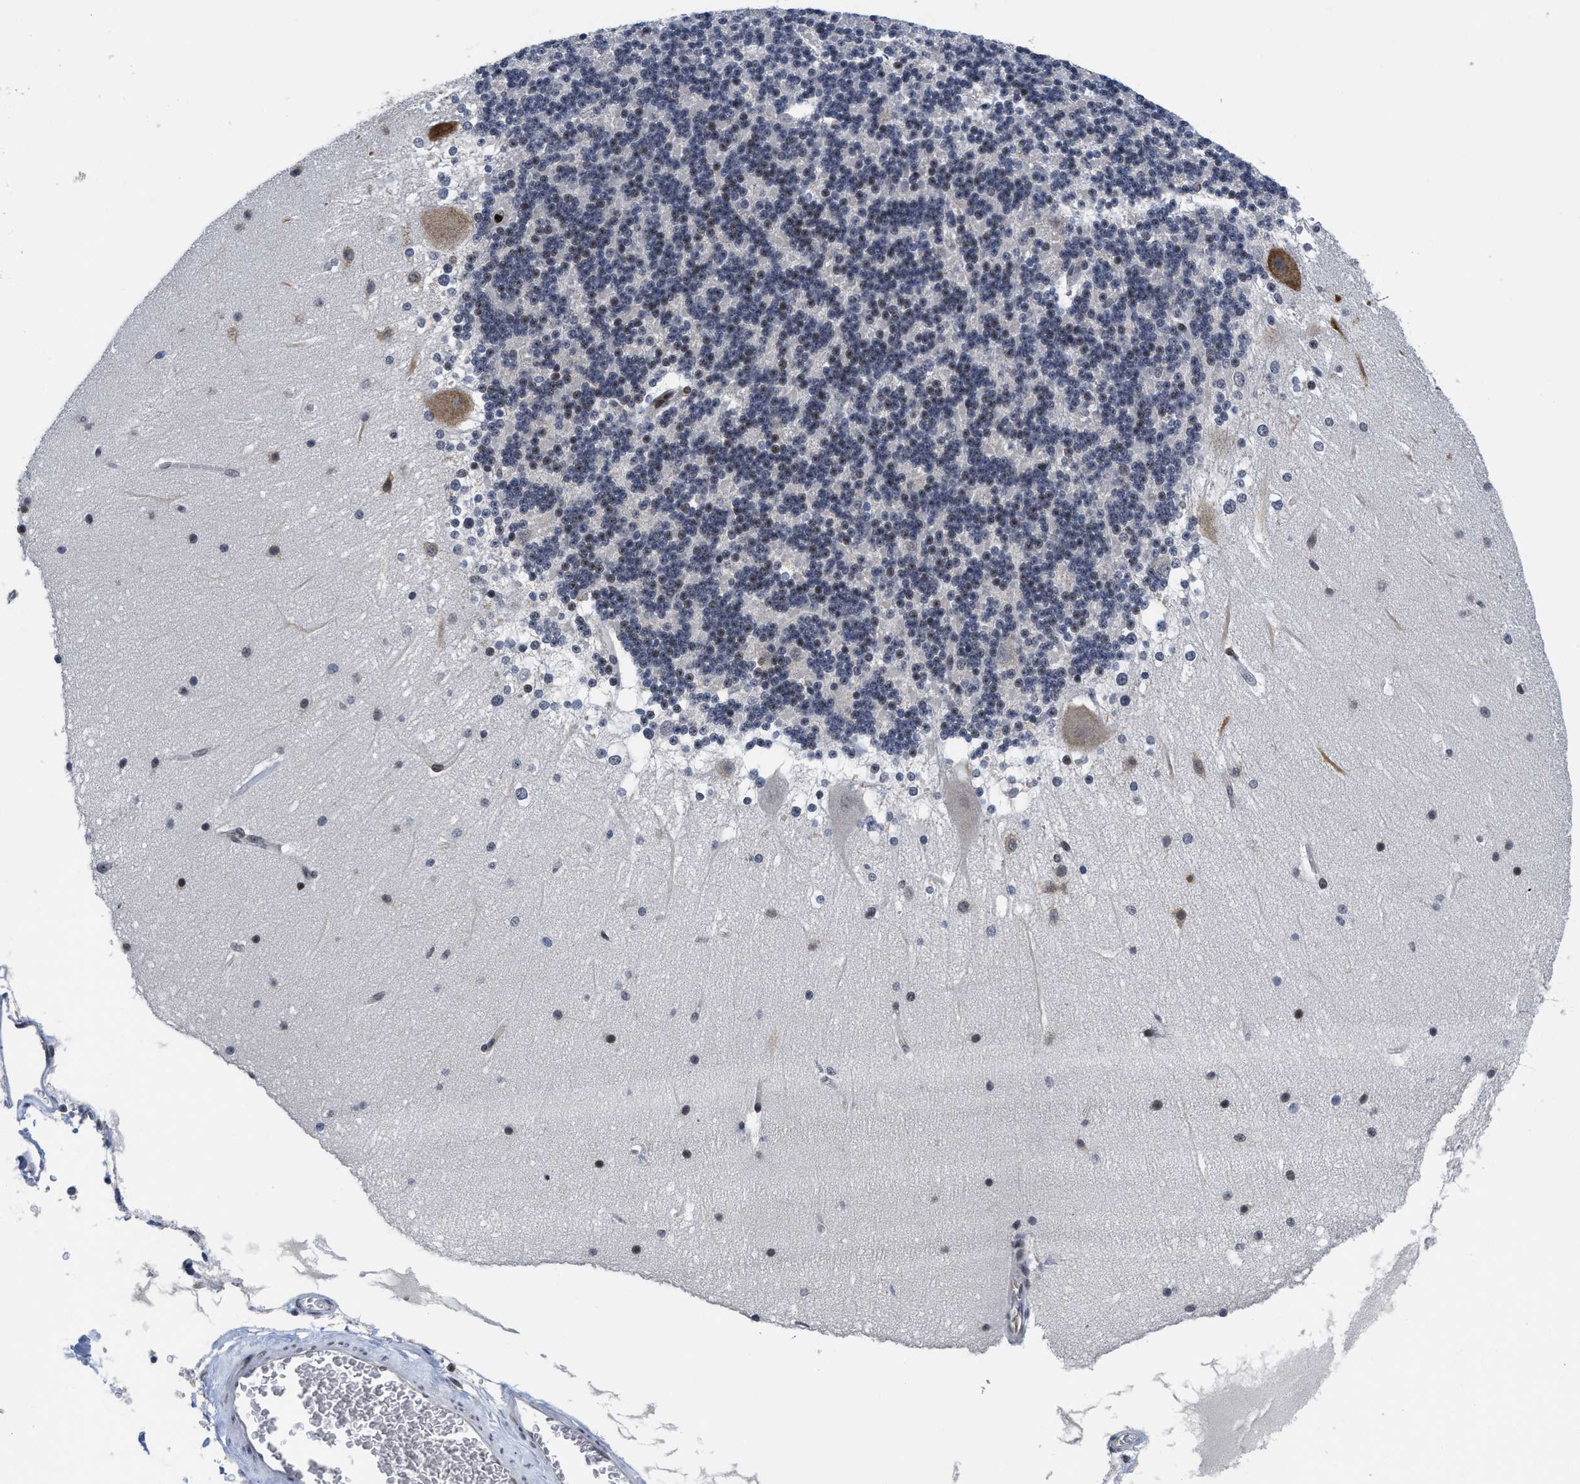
{"staining": {"intensity": "moderate", "quantity": "<25%", "location": "nuclear"}, "tissue": "cerebellum", "cell_type": "Cells in granular layer", "image_type": "normal", "snomed": [{"axis": "morphology", "description": "Normal tissue, NOS"}, {"axis": "topography", "description": "Cerebellum"}], "caption": "The immunohistochemical stain highlights moderate nuclear staining in cells in granular layer of unremarkable cerebellum.", "gene": "HIF1A", "patient": {"sex": "female", "age": 19}}